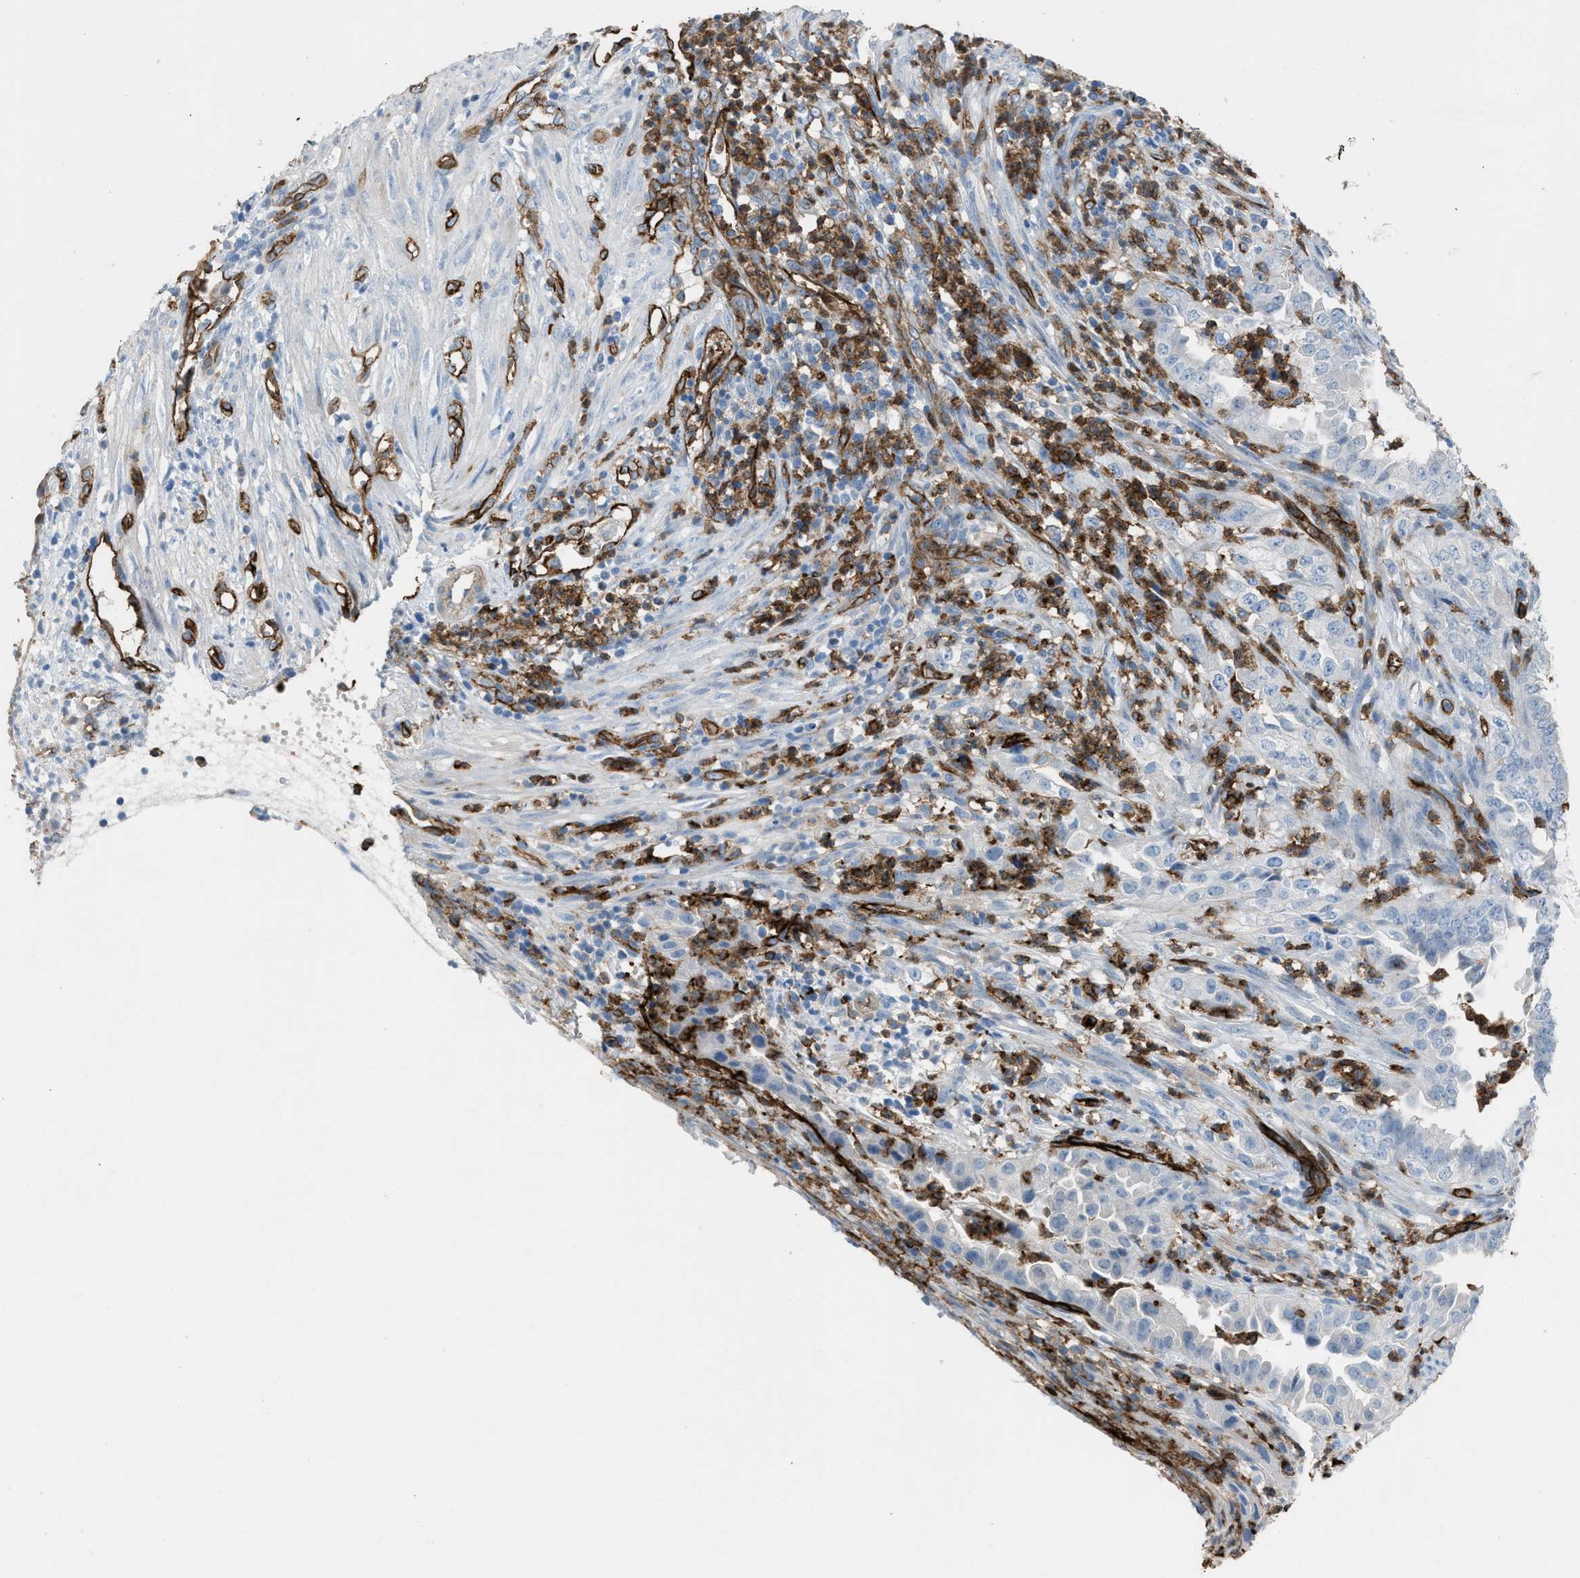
{"staining": {"intensity": "negative", "quantity": "none", "location": "none"}, "tissue": "endometrial cancer", "cell_type": "Tumor cells", "image_type": "cancer", "snomed": [{"axis": "morphology", "description": "Adenocarcinoma, NOS"}, {"axis": "topography", "description": "Endometrium"}], "caption": "There is no significant staining in tumor cells of endometrial cancer (adenocarcinoma).", "gene": "DYSF", "patient": {"sex": "female", "age": 51}}